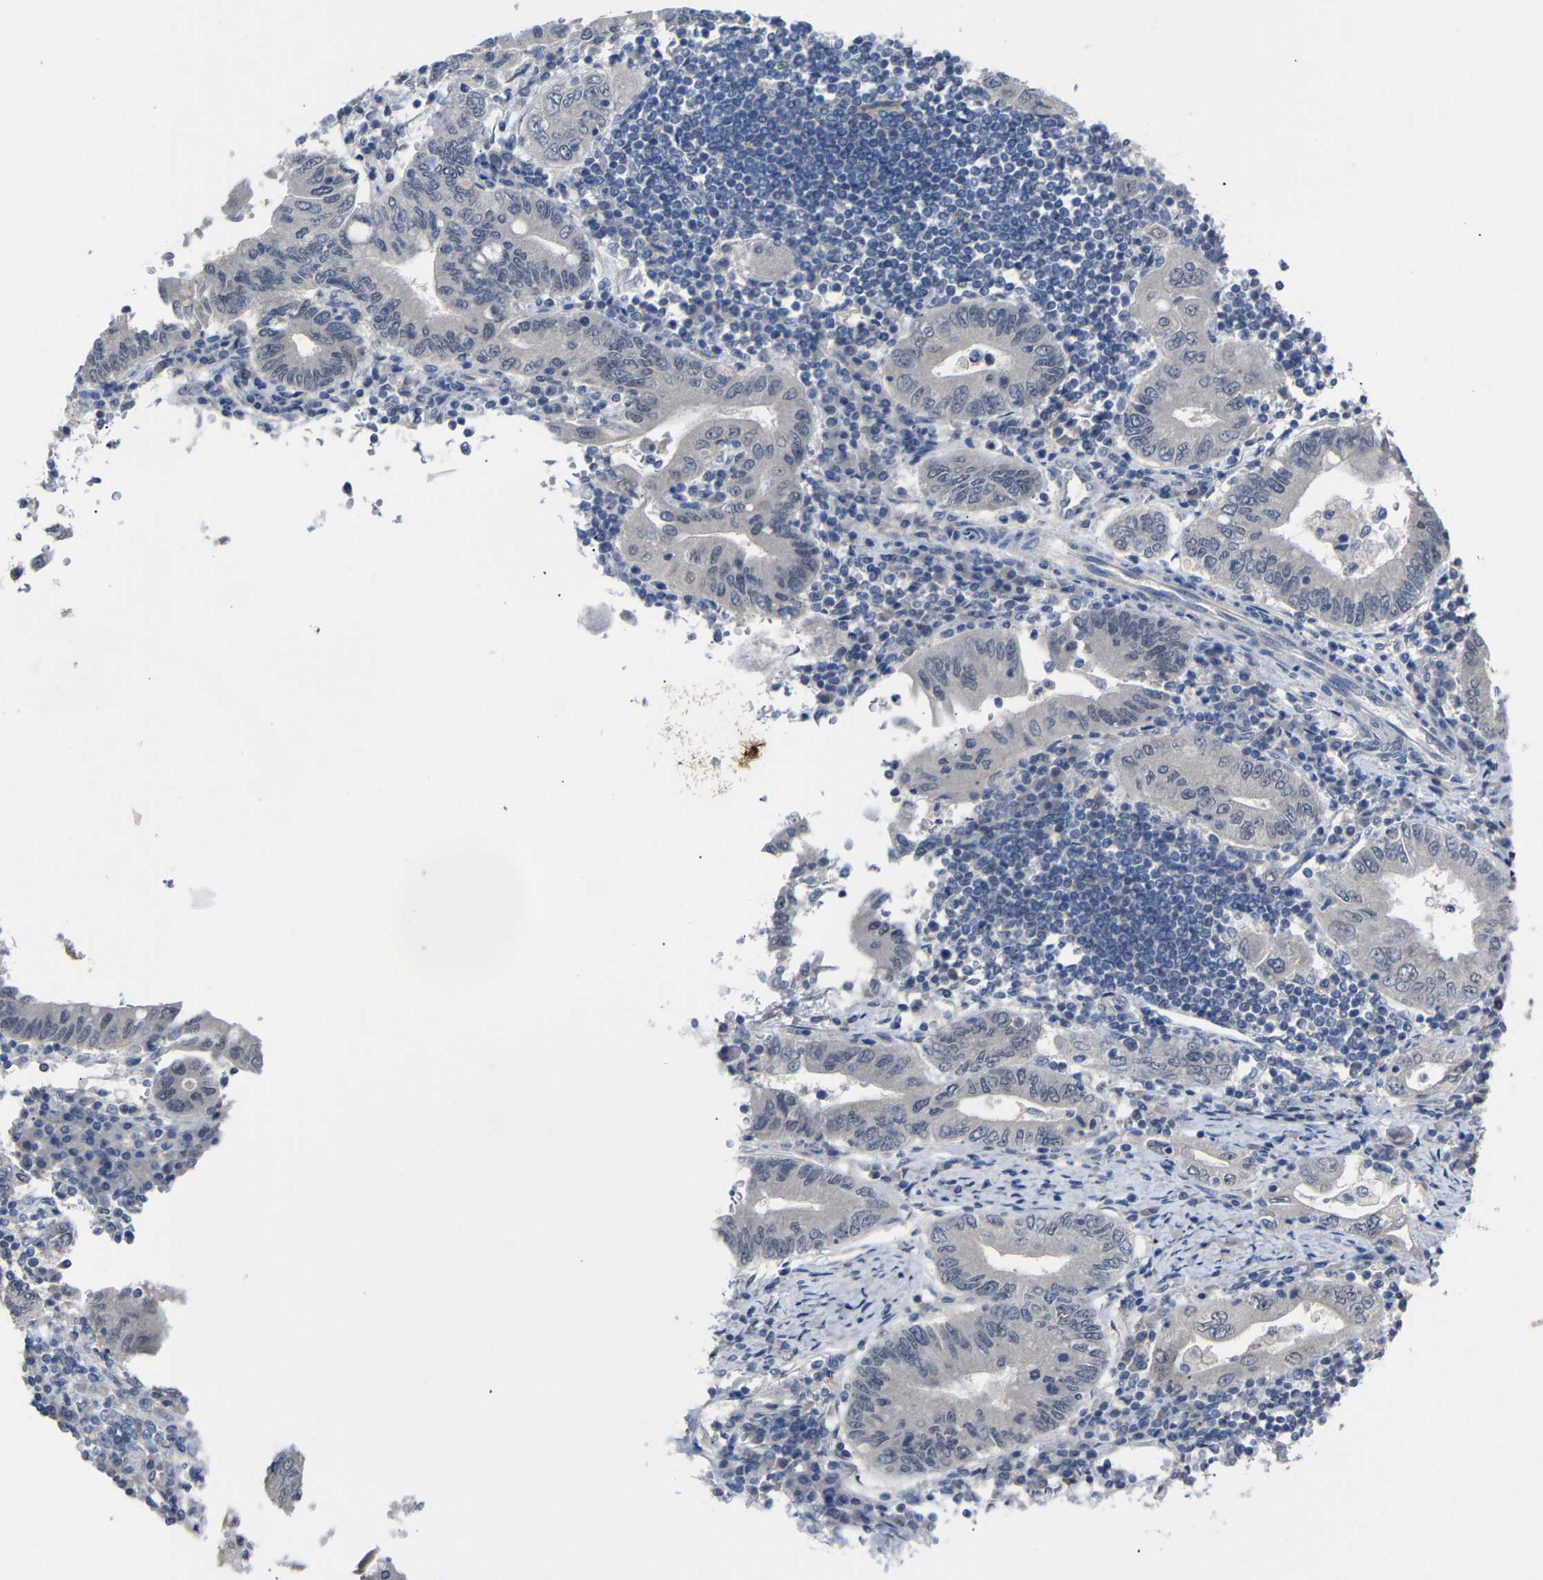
{"staining": {"intensity": "negative", "quantity": "none", "location": "none"}, "tissue": "stomach cancer", "cell_type": "Tumor cells", "image_type": "cancer", "snomed": [{"axis": "morphology", "description": "Normal tissue, NOS"}, {"axis": "morphology", "description": "Adenocarcinoma, NOS"}, {"axis": "topography", "description": "Esophagus"}, {"axis": "topography", "description": "Stomach, upper"}, {"axis": "topography", "description": "Peripheral nerve tissue"}], "caption": "Immunohistochemistry of stomach cancer (adenocarcinoma) shows no staining in tumor cells.", "gene": "HNF1A", "patient": {"sex": "male", "age": 62}}